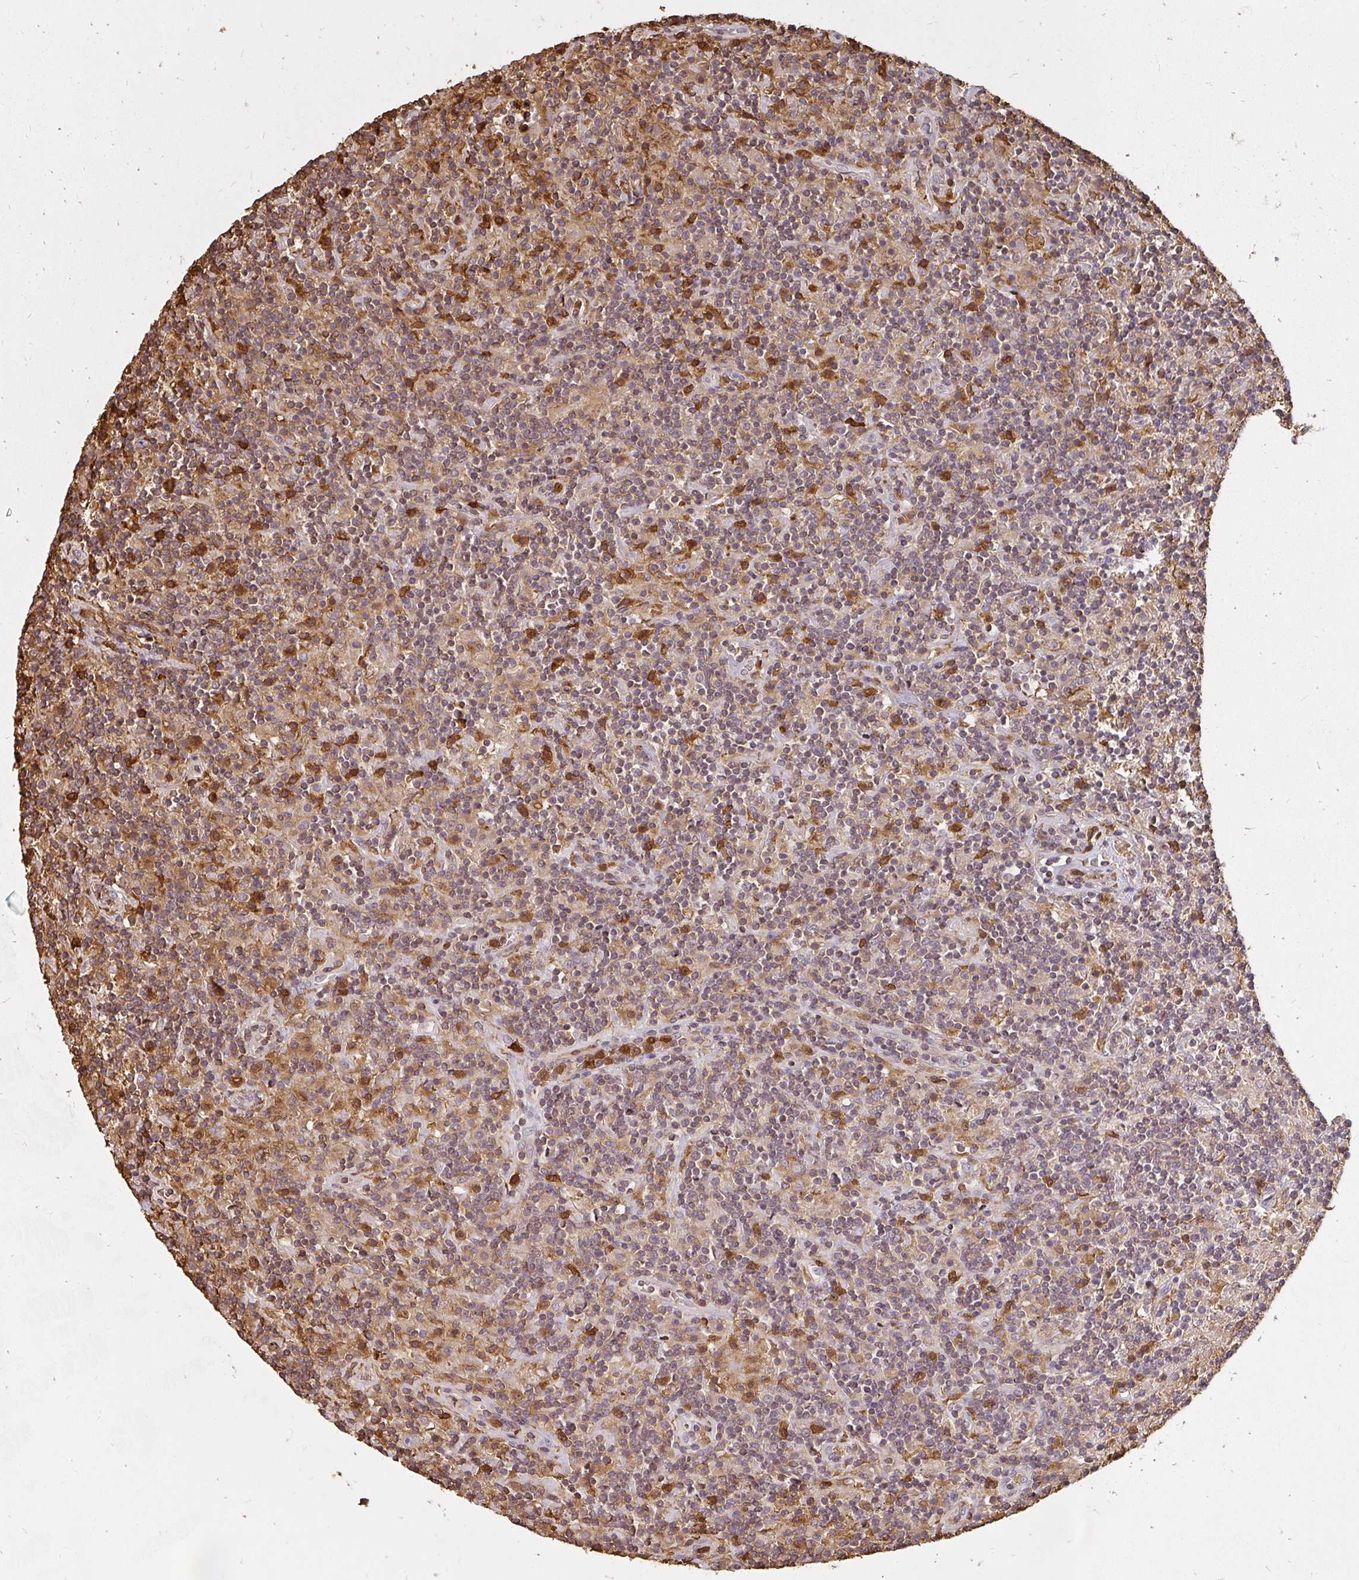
{"staining": {"intensity": "negative", "quantity": "none", "location": "none"}, "tissue": "lymphoma", "cell_type": "Tumor cells", "image_type": "cancer", "snomed": [{"axis": "morphology", "description": "Hodgkin's disease, NOS"}, {"axis": "topography", "description": "Lymph node"}], "caption": "Immunohistochemical staining of human Hodgkin's disease shows no significant positivity in tumor cells.", "gene": "CNTRL", "patient": {"sex": "male", "age": 70}}